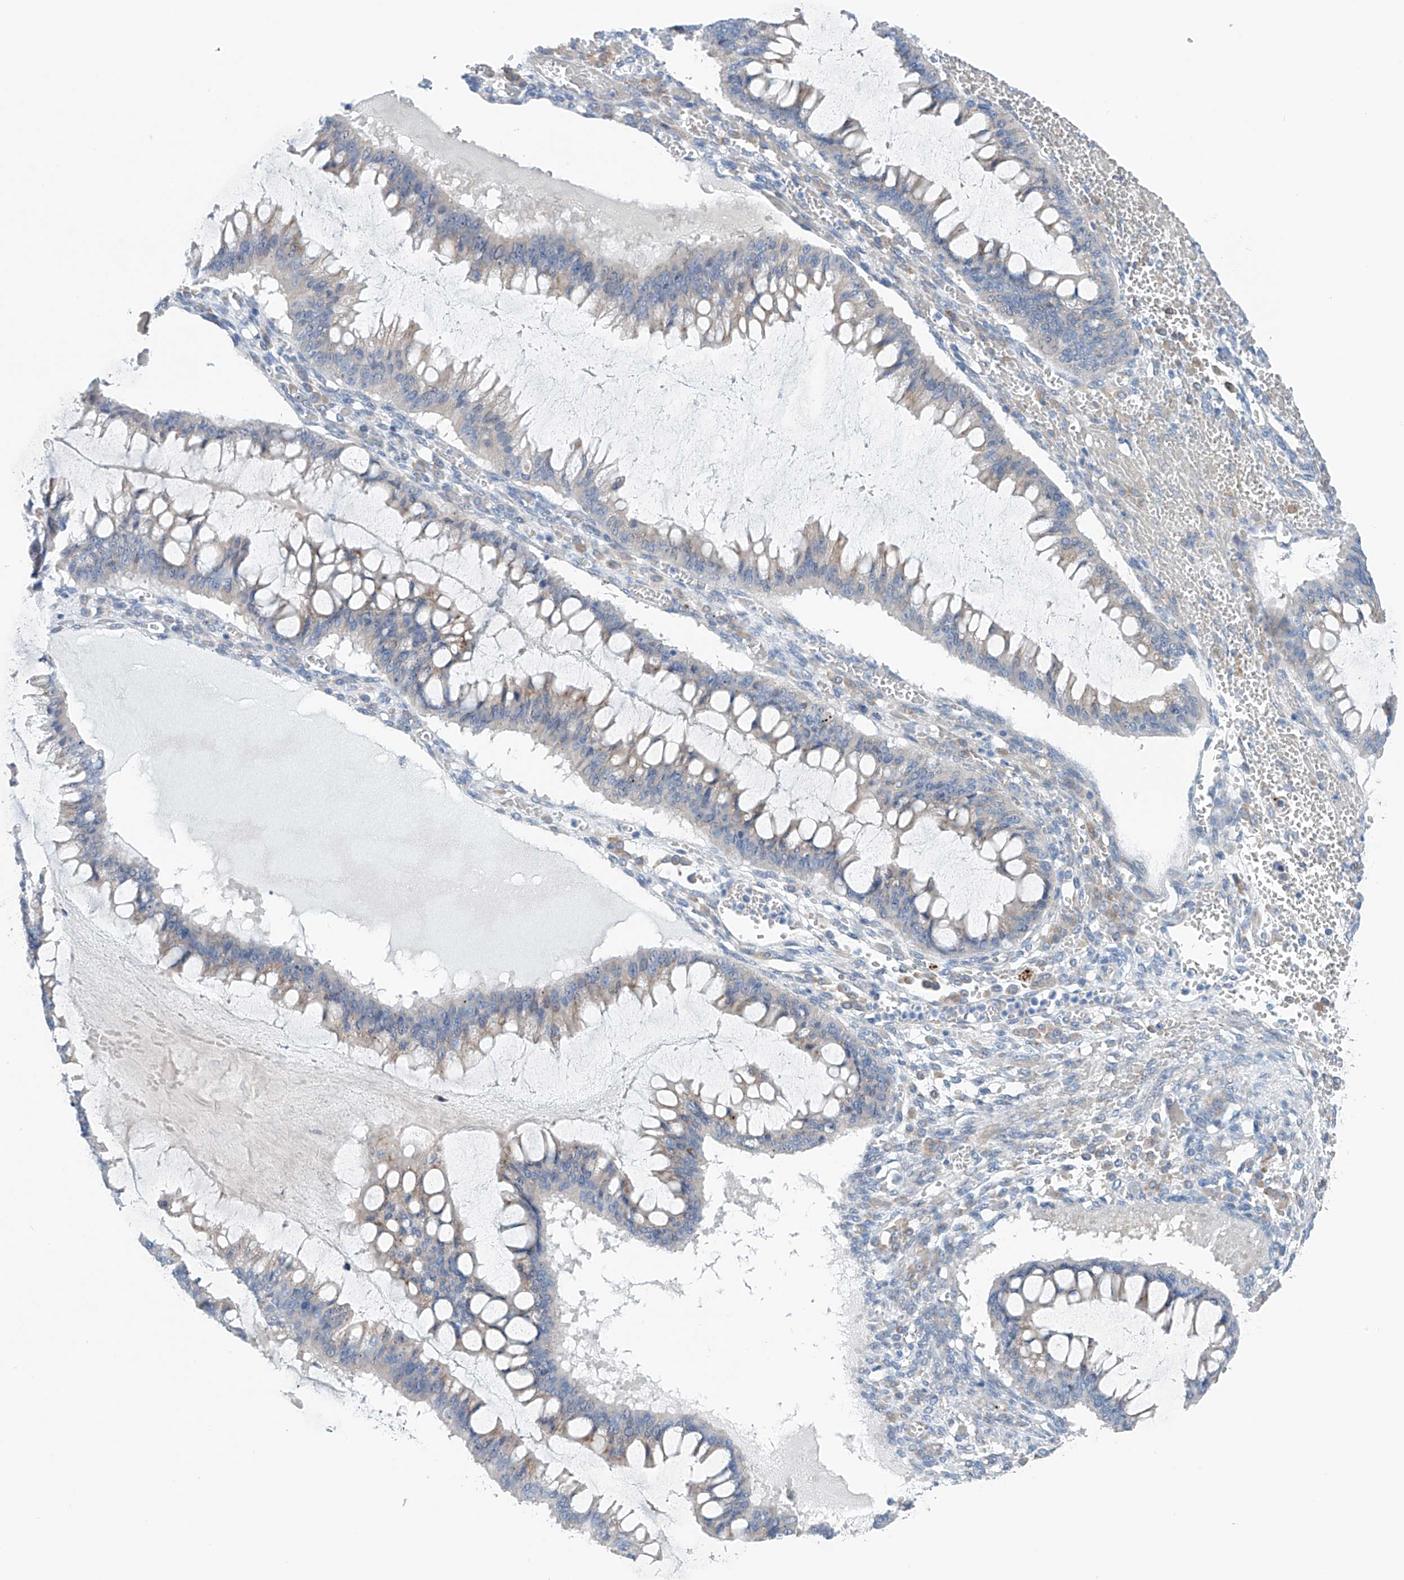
{"staining": {"intensity": "weak", "quantity": "<25%", "location": "cytoplasmic/membranous"}, "tissue": "ovarian cancer", "cell_type": "Tumor cells", "image_type": "cancer", "snomed": [{"axis": "morphology", "description": "Cystadenocarcinoma, mucinous, NOS"}, {"axis": "topography", "description": "Ovary"}], "caption": "Mucinous cystadenocarcinoma (ovarian) stained for a protein using IHC displays no positivity tumor cells.", "gene": "CEP85L", "patient": {"sex": "female", "age": 73}}